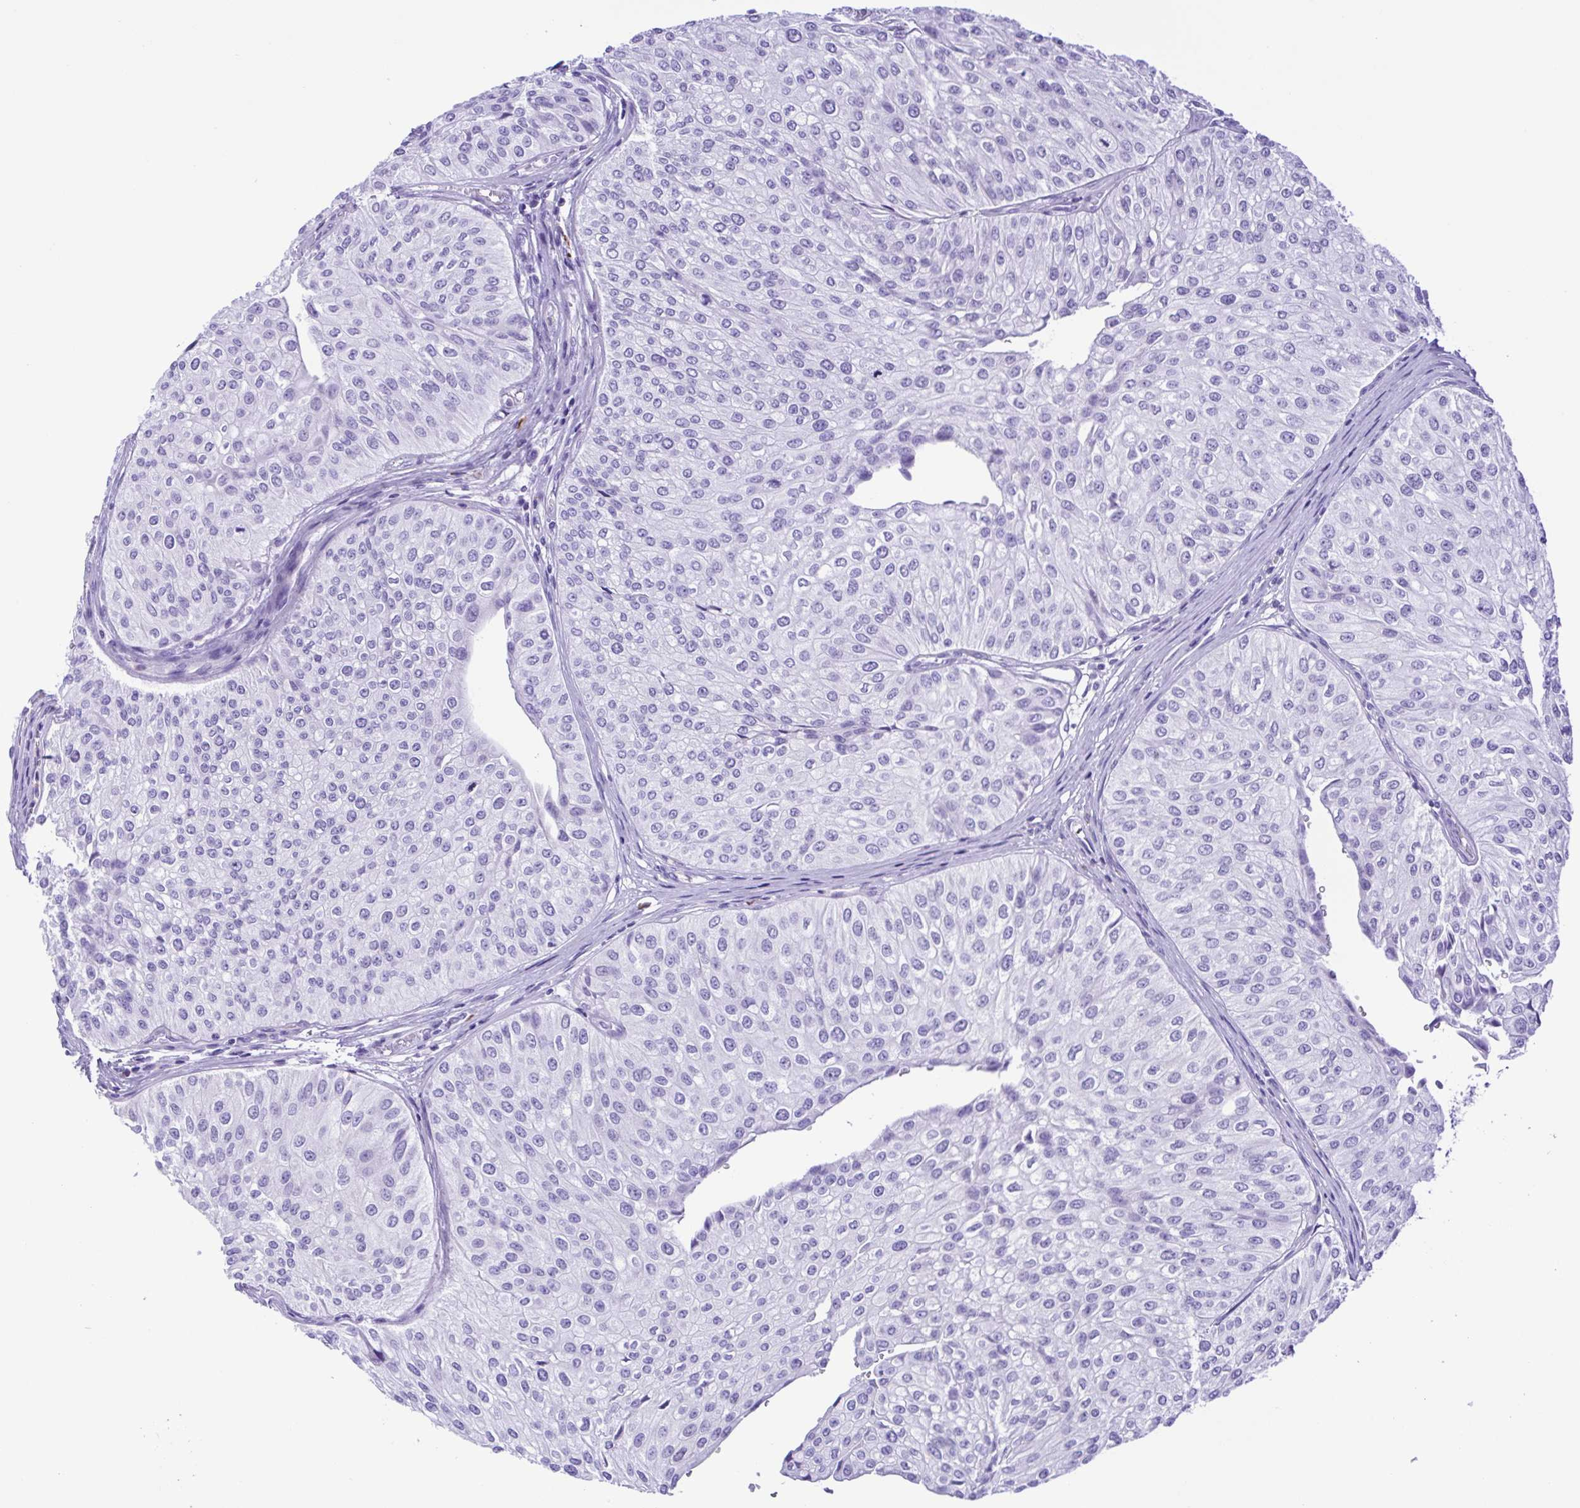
{"staining": {"intensity": "negative", "quantity": "none", "location": "none"}, "tissue": "urothelial cancer", "cell_type": "Tumor cells", "image_type": "cancer", "snomed": [{"axis": "morphology", "description": "Urothelial carcinoma, NOS"}, {"axis": "topography", "description": "Urinary bladder"}], "caption": "An image of human transitional cell carcinoma is negative for staining in tumor cells.", "gene": "GPR17", "patient": {"sex": "male", "age": 67}}